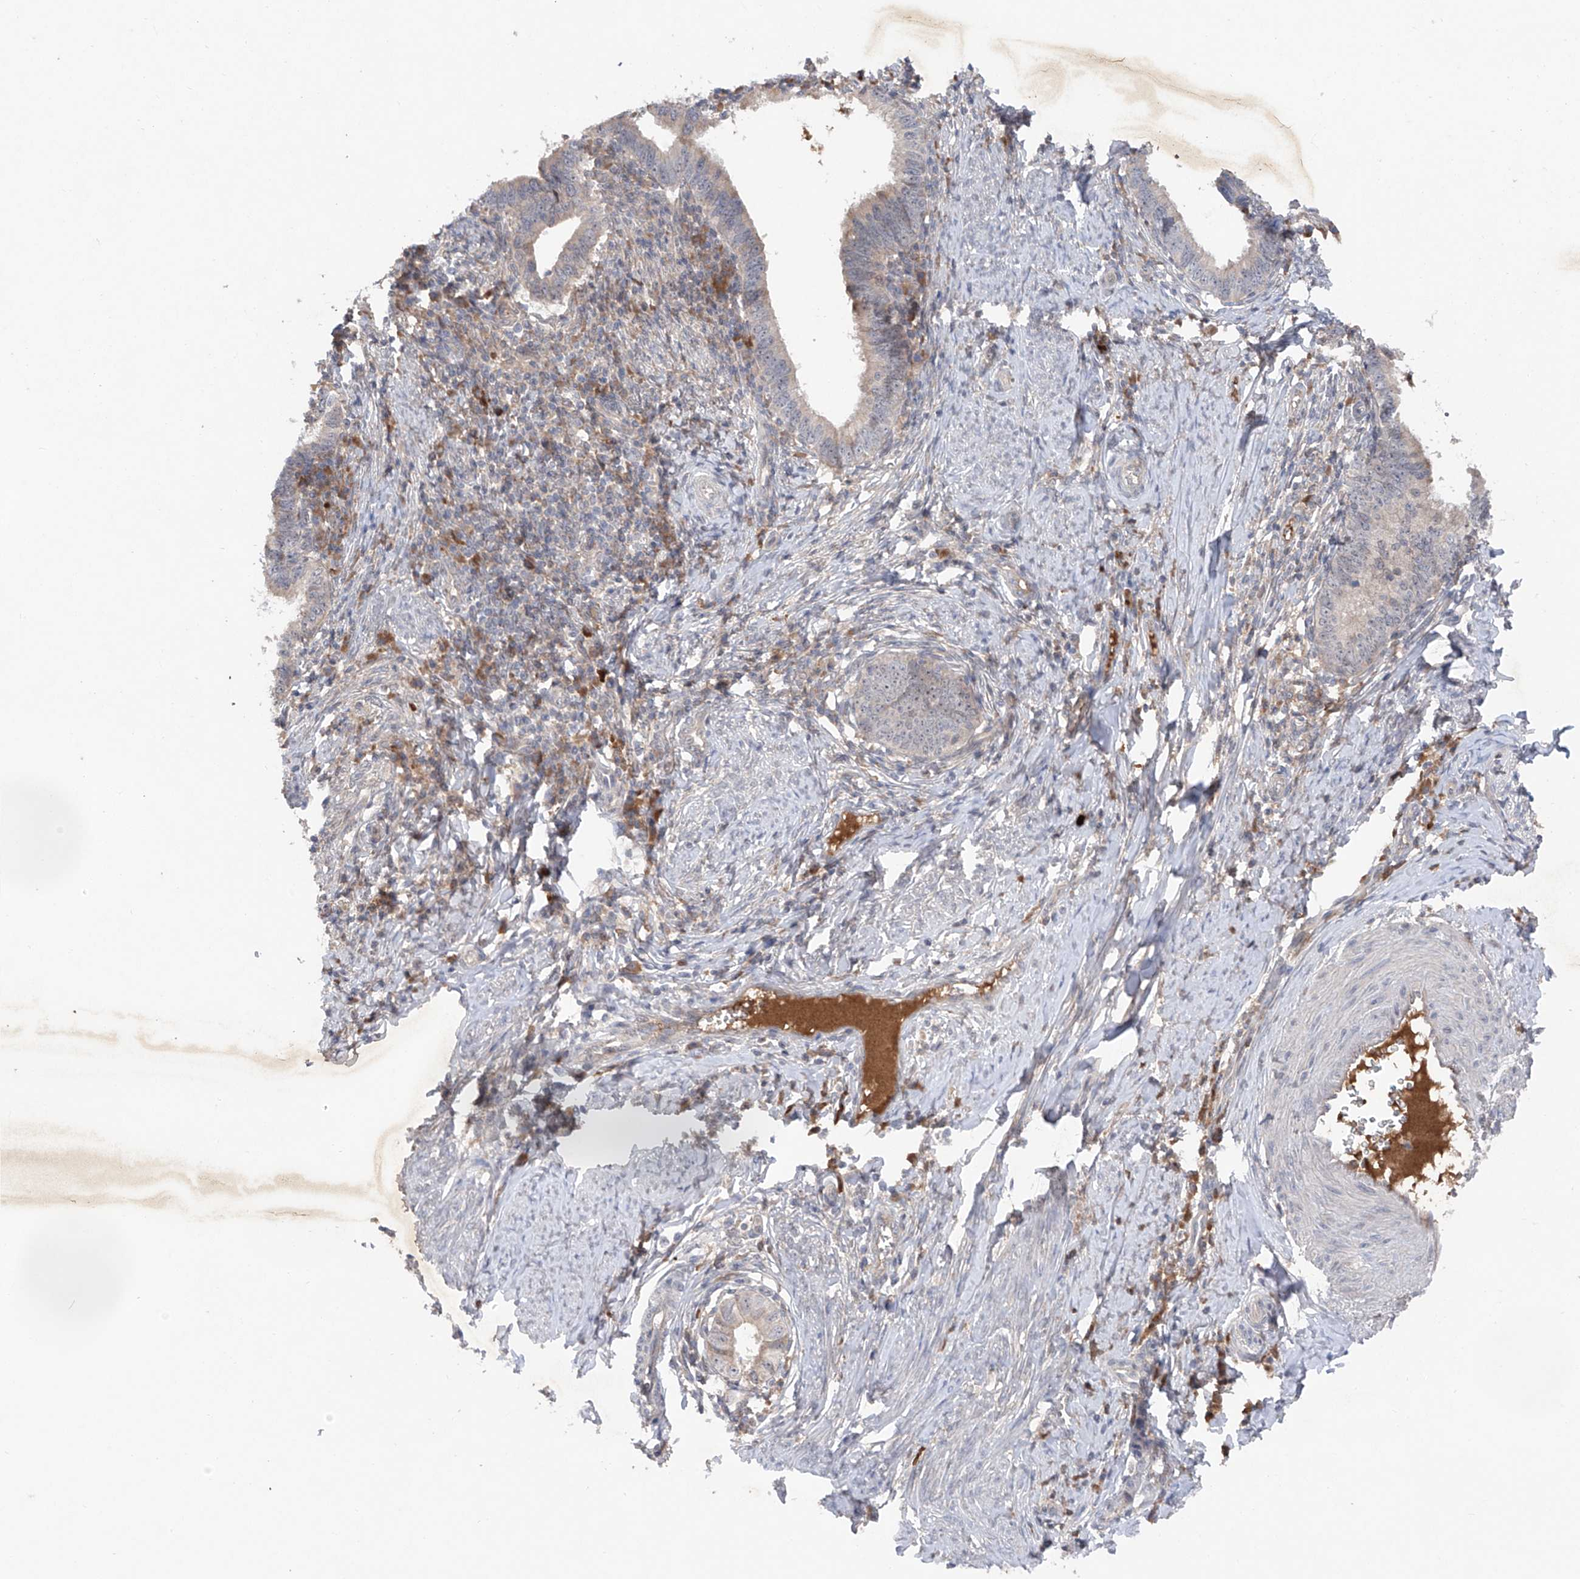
{"staining": {"intensity": "negative", "quantity": "none", "location": "none"}, "tissue": "cervical cancer", "cell_type": "Tumor cells", "image_type": "cancer", "snomed": [{"axis": "morphology", "description": "Adenocarcinoma, NOS"}, {"axis": "topography", "description": "Cervix"}], "caption": "This is an IHC photomicrograph of cervical cancer. There is no staining in tumor cells.", "gene": "FAM135A", "patient": {"sex": "female", "age": 36}}